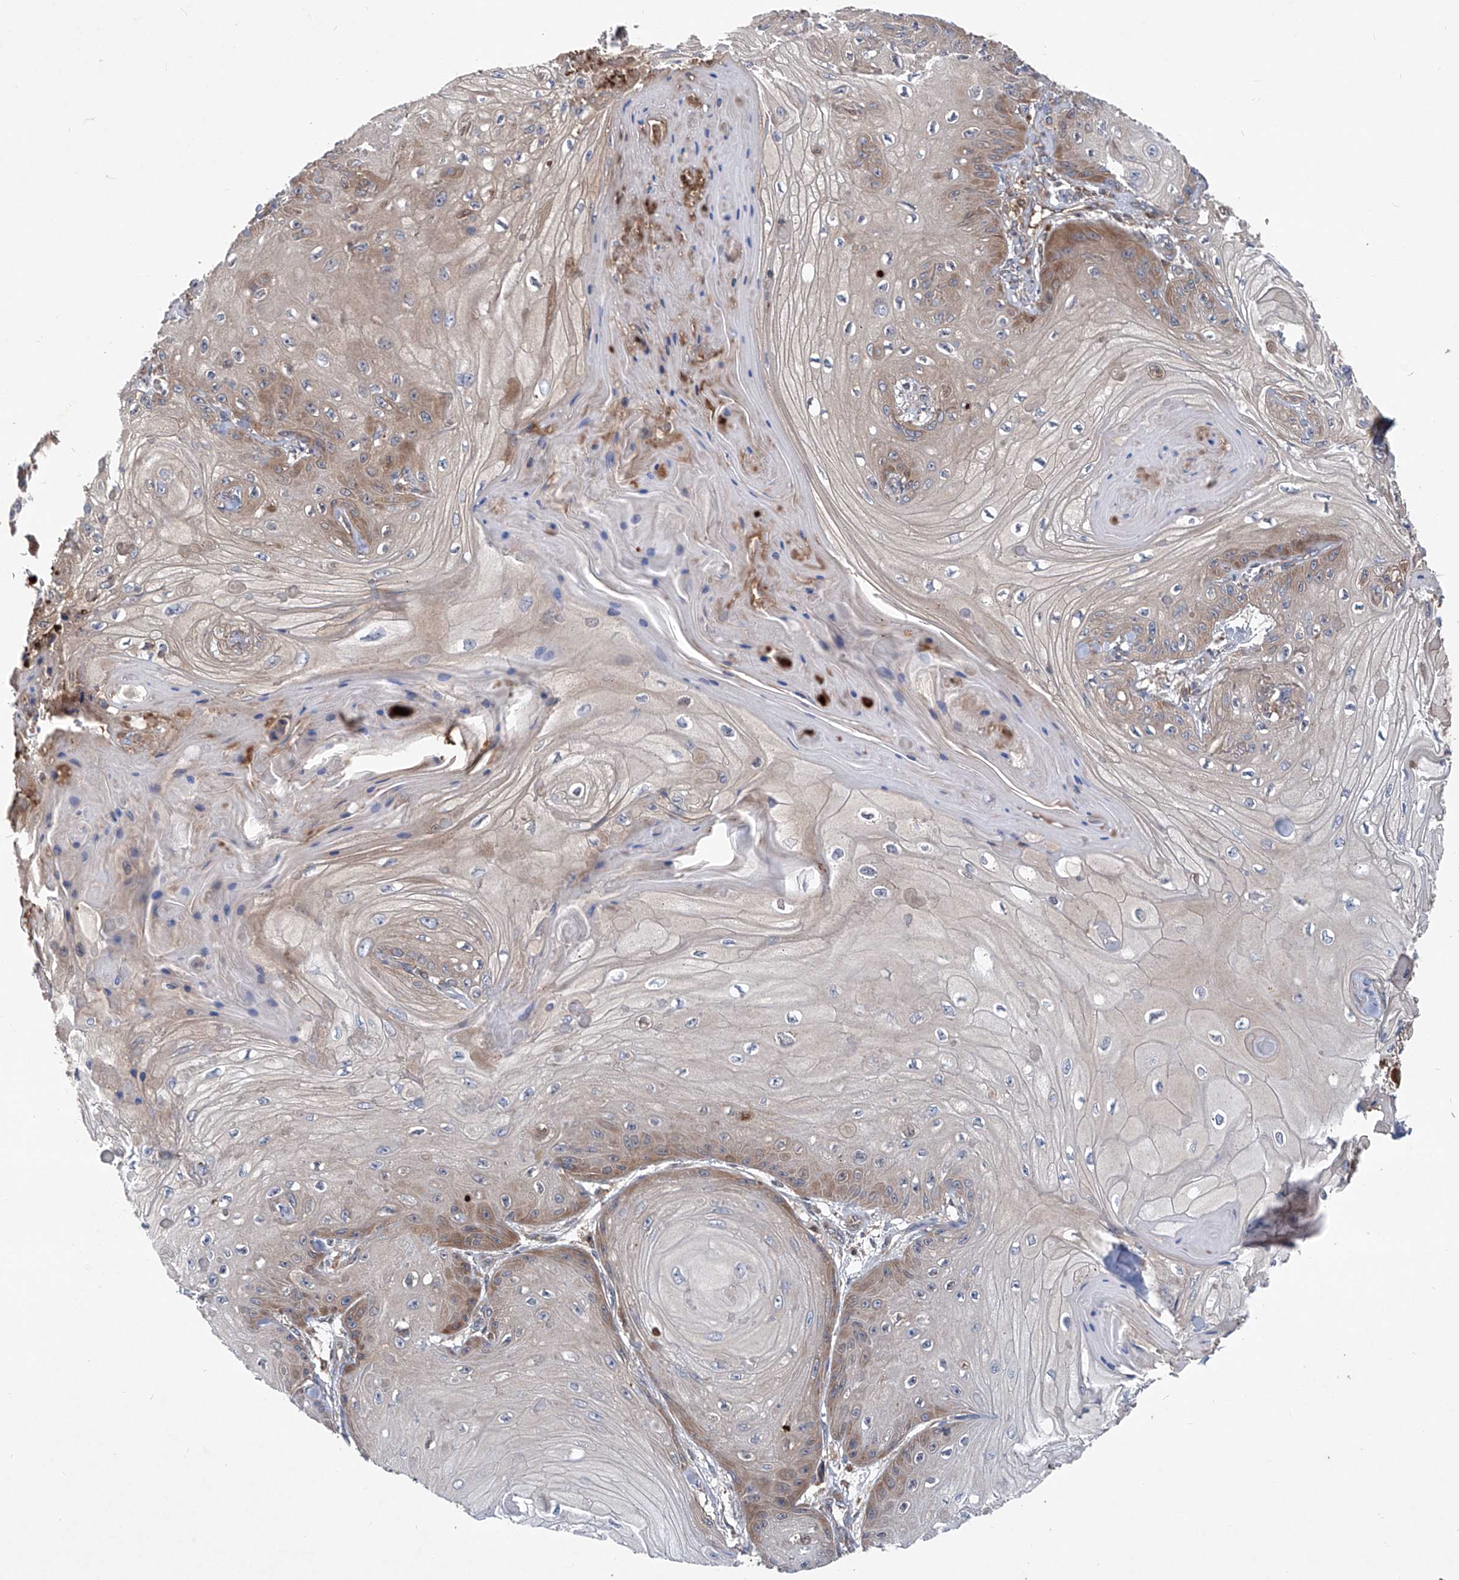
{"staining": {"intensity": "moderate", "quantity": ">75%", "location": "cytoplasmic/membranous"}, "tissue": "skin cancer", "cell_type": "Tumor cells", "image_type": "cancer", "snomed": [{"axis": "morphology", "description": "Squamous cell carcinoma, NOS"}, {"axis": "topography", "description": "Skin"}], "caption": "Tumor cells display medium levels of moderate cytoplasmic/membranous staining in about >75% of cells in skin squamous cell carcinoma.", "gene": "ASCC3", "patient": {"sex": "male", "age": 74}}